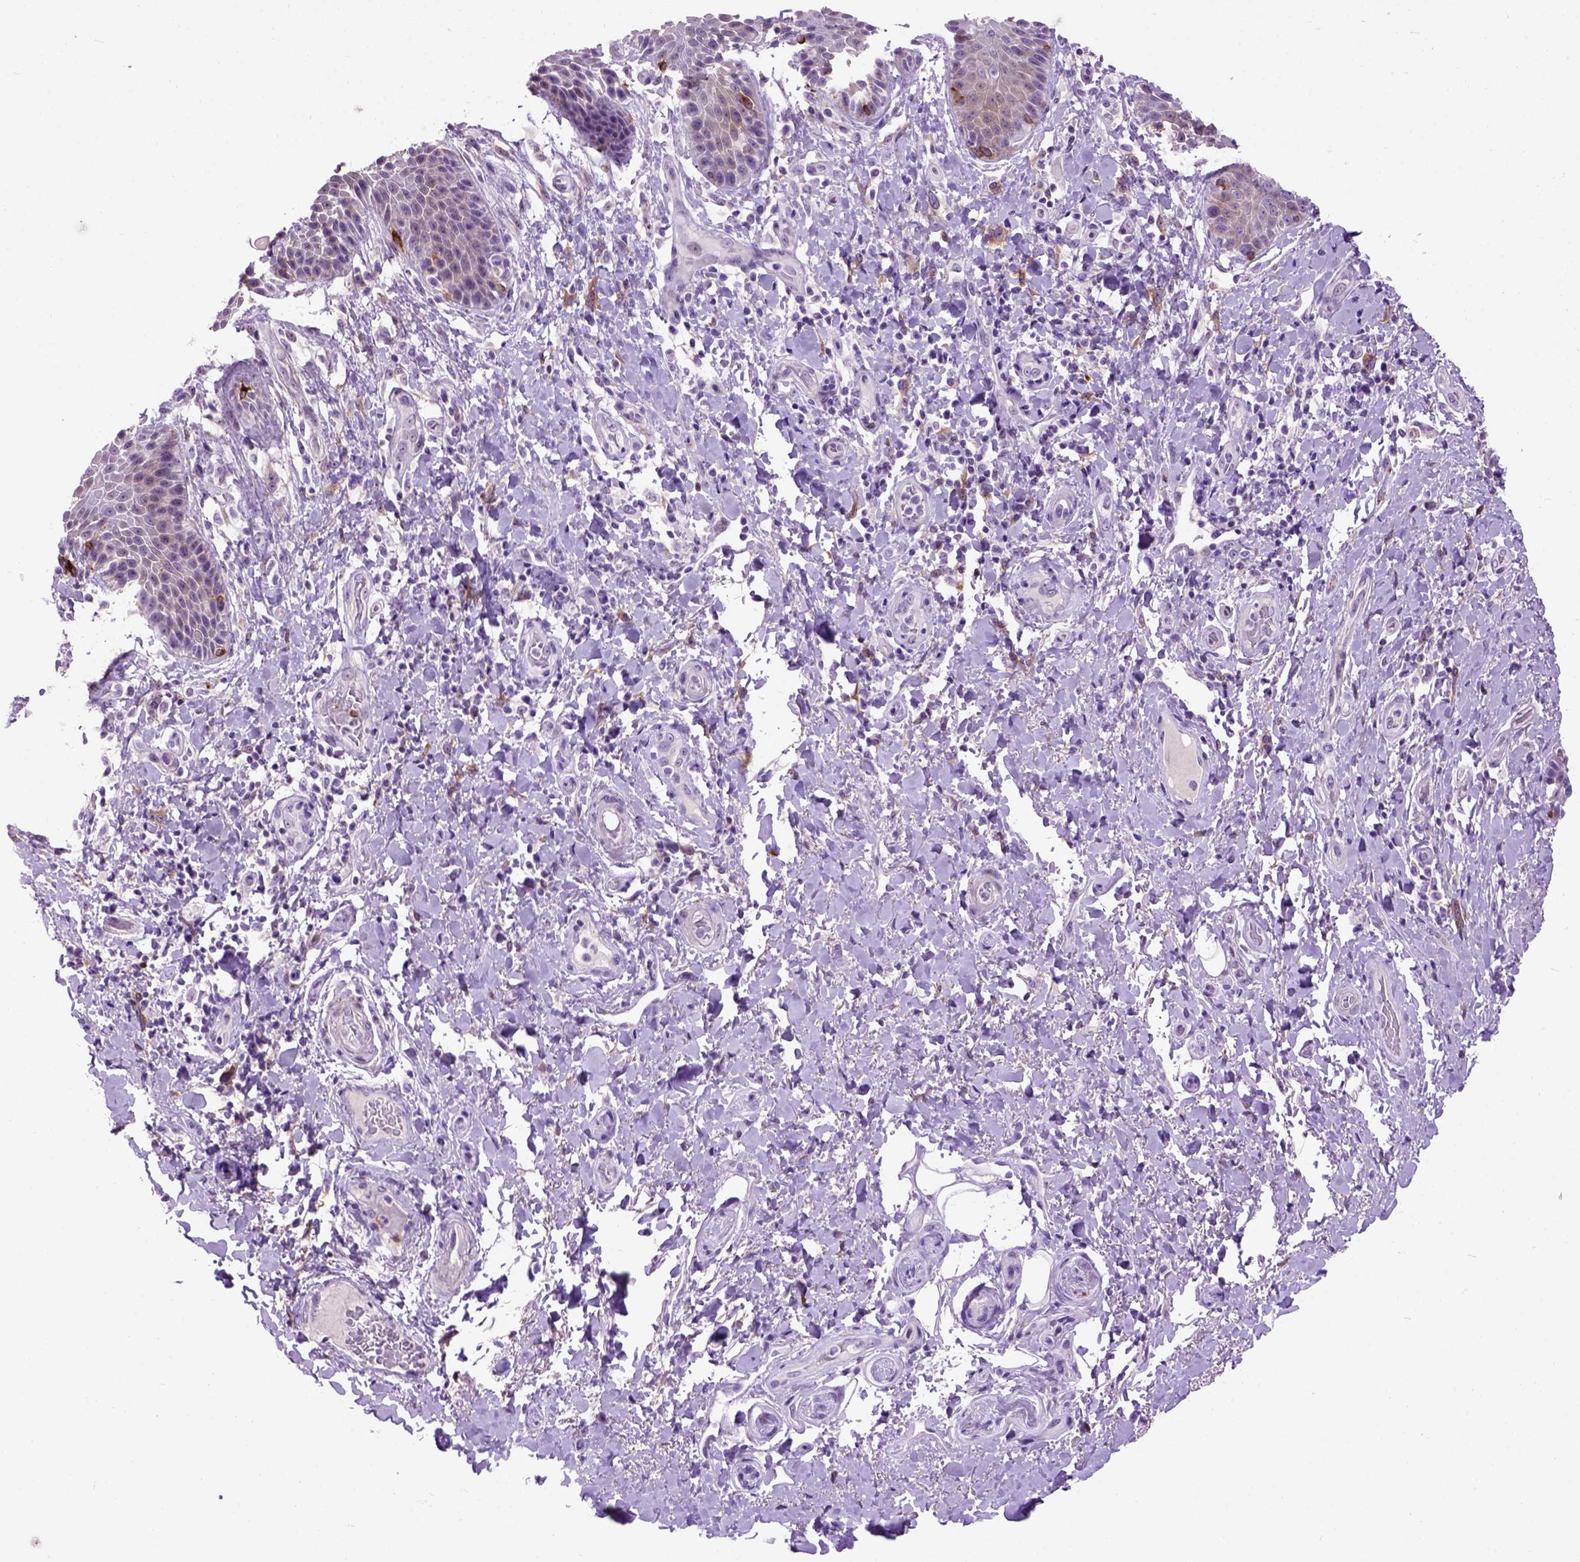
{"staining": {"intensity": "weak", "quantity": "25%-75%", "location": "cytoplasmic/membranous"}, "tissue": "skin", "cell_type": "Epidermal cells", "image_type": "normal", "snomed": [{"axis": "morphology", "description": "Normal tissue, NOS"}, {"axis": "topography", "description": "Anal"}, {"axis": "topography", "description": "Peripheral nerve tissue"}], "caption": "Skin stained with a brown dye demonstrates weak cytoplasmic/membranous positive expression in about 25%-75% of epidermal cells.", "gene": "MAPT", "patient": {"sex": "male", "age": 51}}